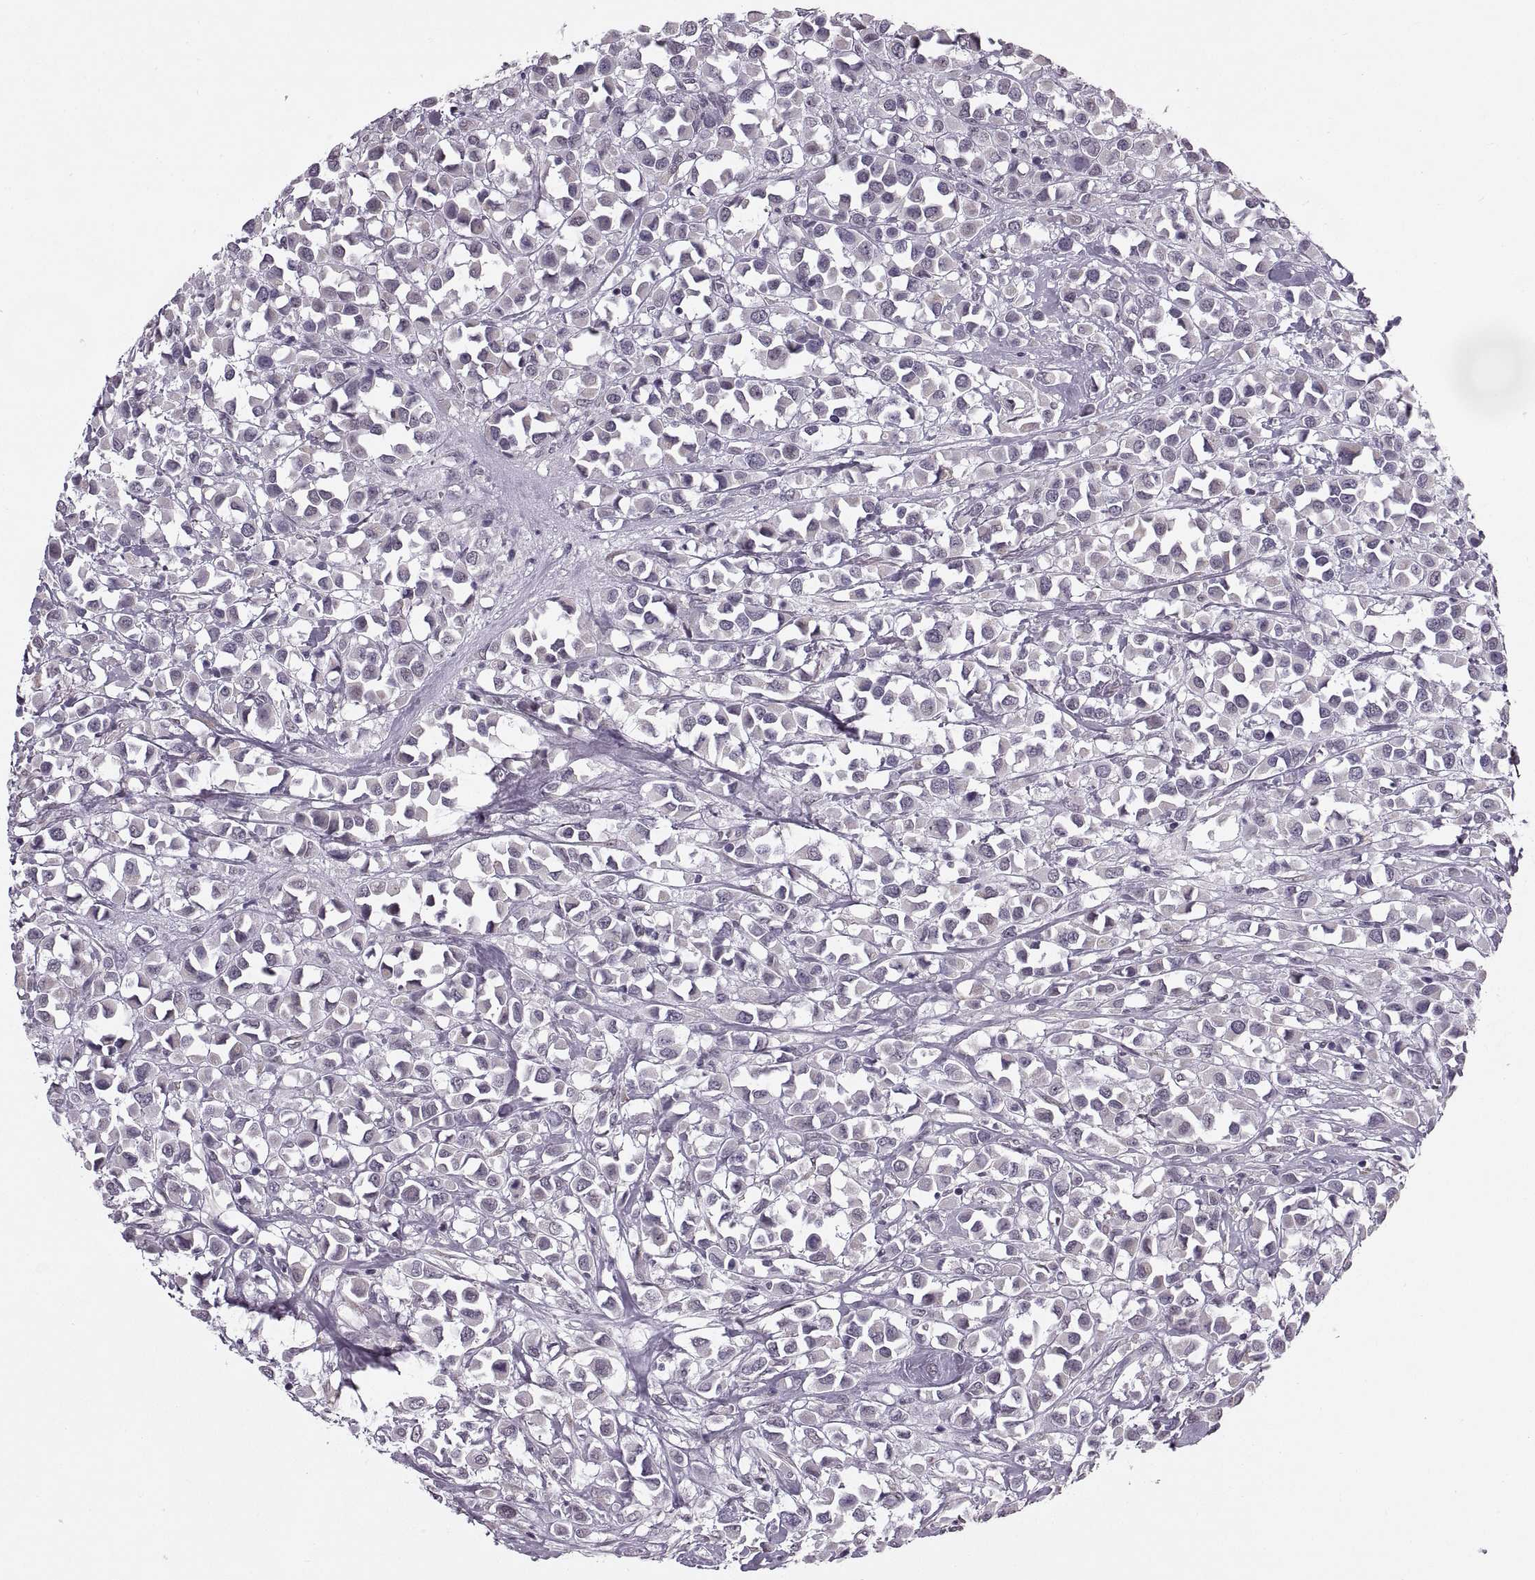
{"staining": {"intensity": "negative", "quantity": "none", "location": "none"}, "tissue": "breast cancer", "cell_type": "Tumor cells", "image_type": "cancer", "snomed": [{"axis": "morphology", "description": "Duct carcinoma"}, {"axis": "topography", "description": "Breast"}], "caption": "This micrograph is of breast cancer stained with immunohistochemistry (IHC) to label a protein in brown with the nuclei are counter-stained blue. There is no staining in tumor cells. (DAB immunohistochemistry visualized using brightfield microscopy, high magnification).", "gene": "PRSS37", "patient": {"sex": "female", "age": 61}}